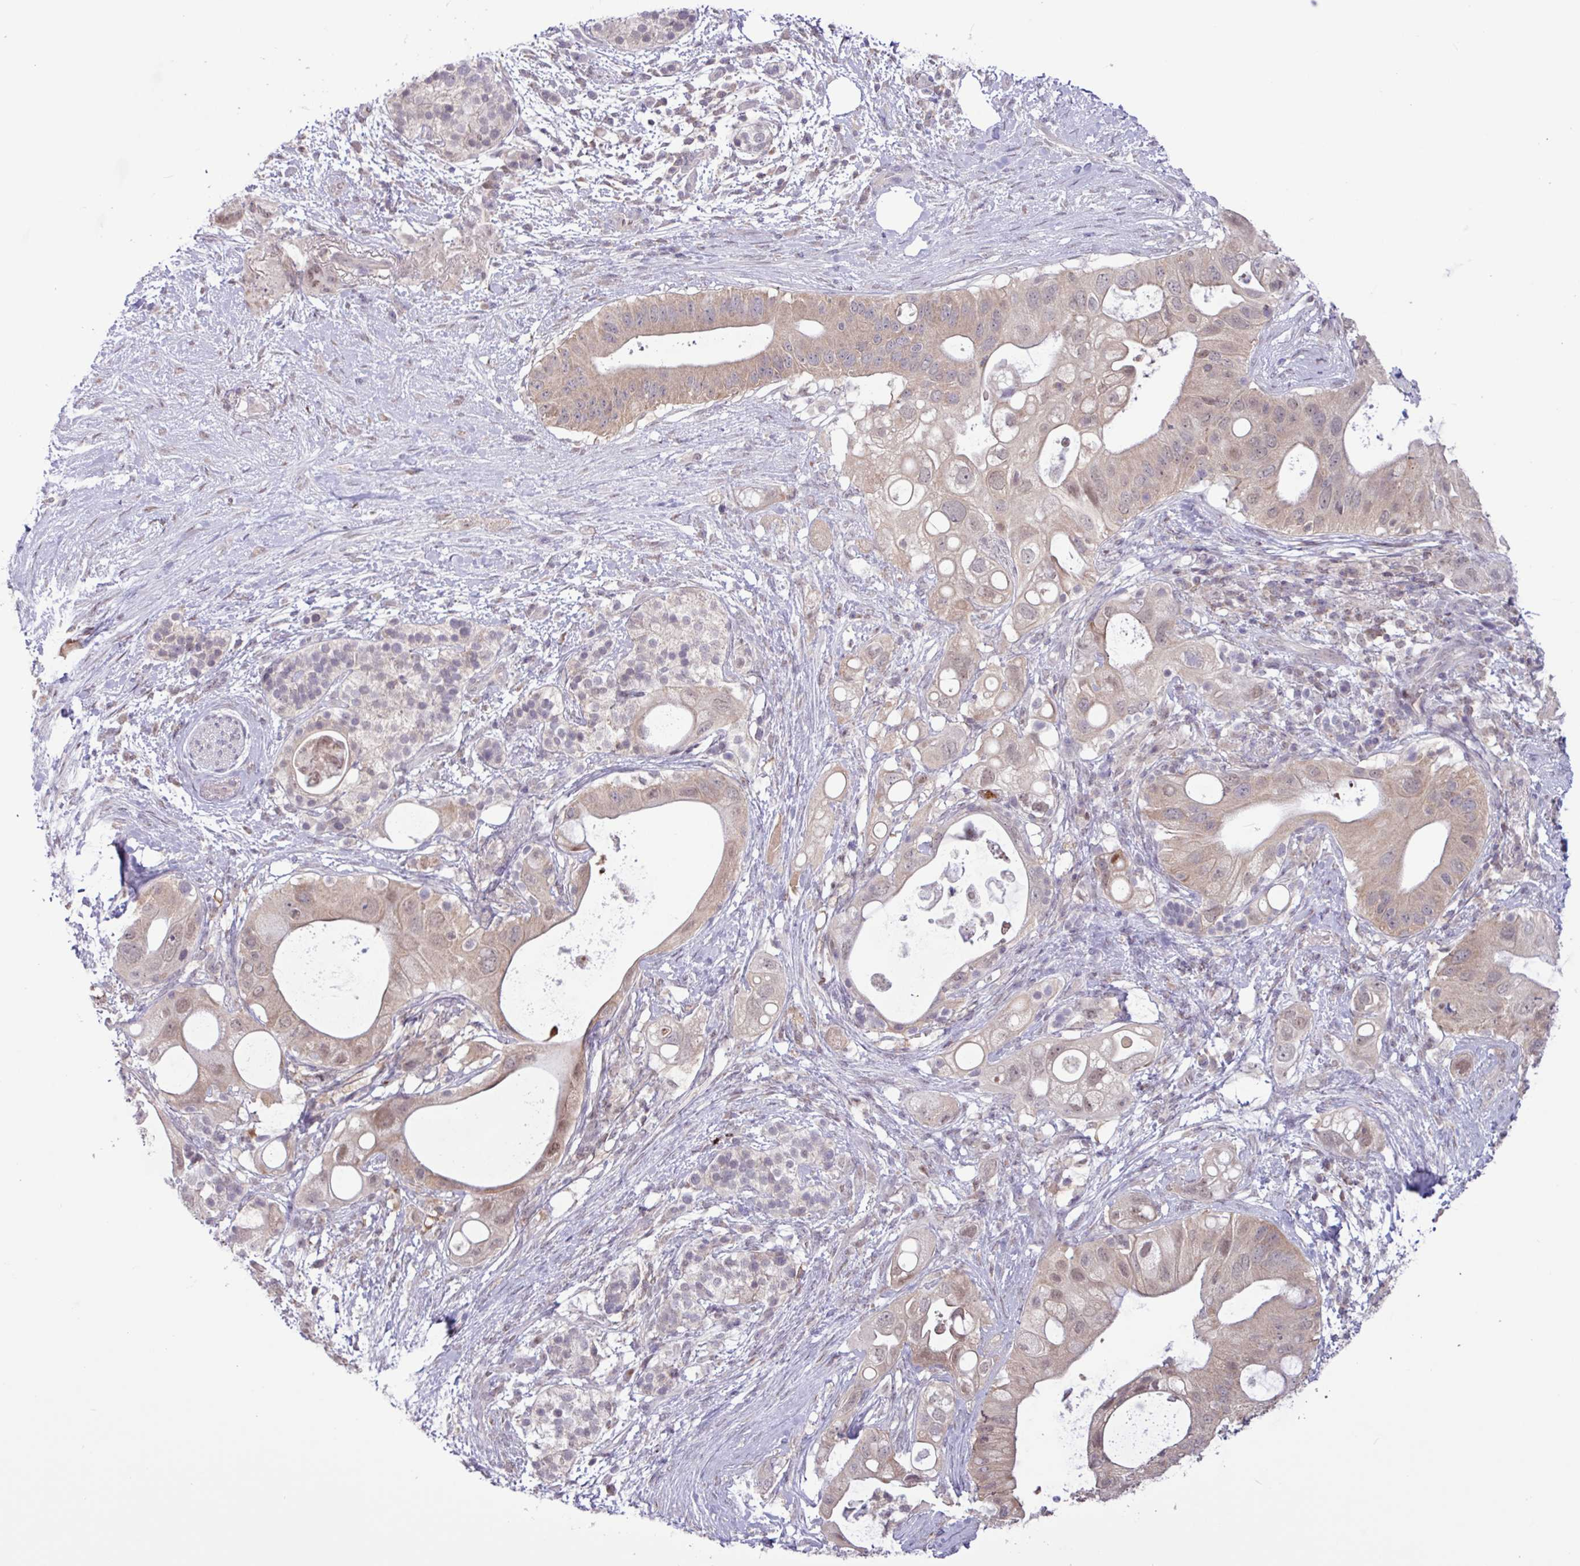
{"staining": {"intensity": "moderate", "quantity": "25%-75%", "location": "cytoplasmic/membranous,nuclear"}, "tissue": "pancreatic cancer", "cell_type": "Tumor cells", "image_type": "cancer", "snomed": [{"axis": "morphology", "description": "Adenocarcinoma, NOS"}, {"axis": "topography", "description": "Pancreas"}], "caption": "Immunohistochemical staining of human pancreatic cancer demonstrates medium levels of moderate cytoplasmic/membranous and nuclear protein positivity in approximately 25%-75% of tumor cells.", "gene": "RTL3", "patient": {"sex": "female", "age": 72}}